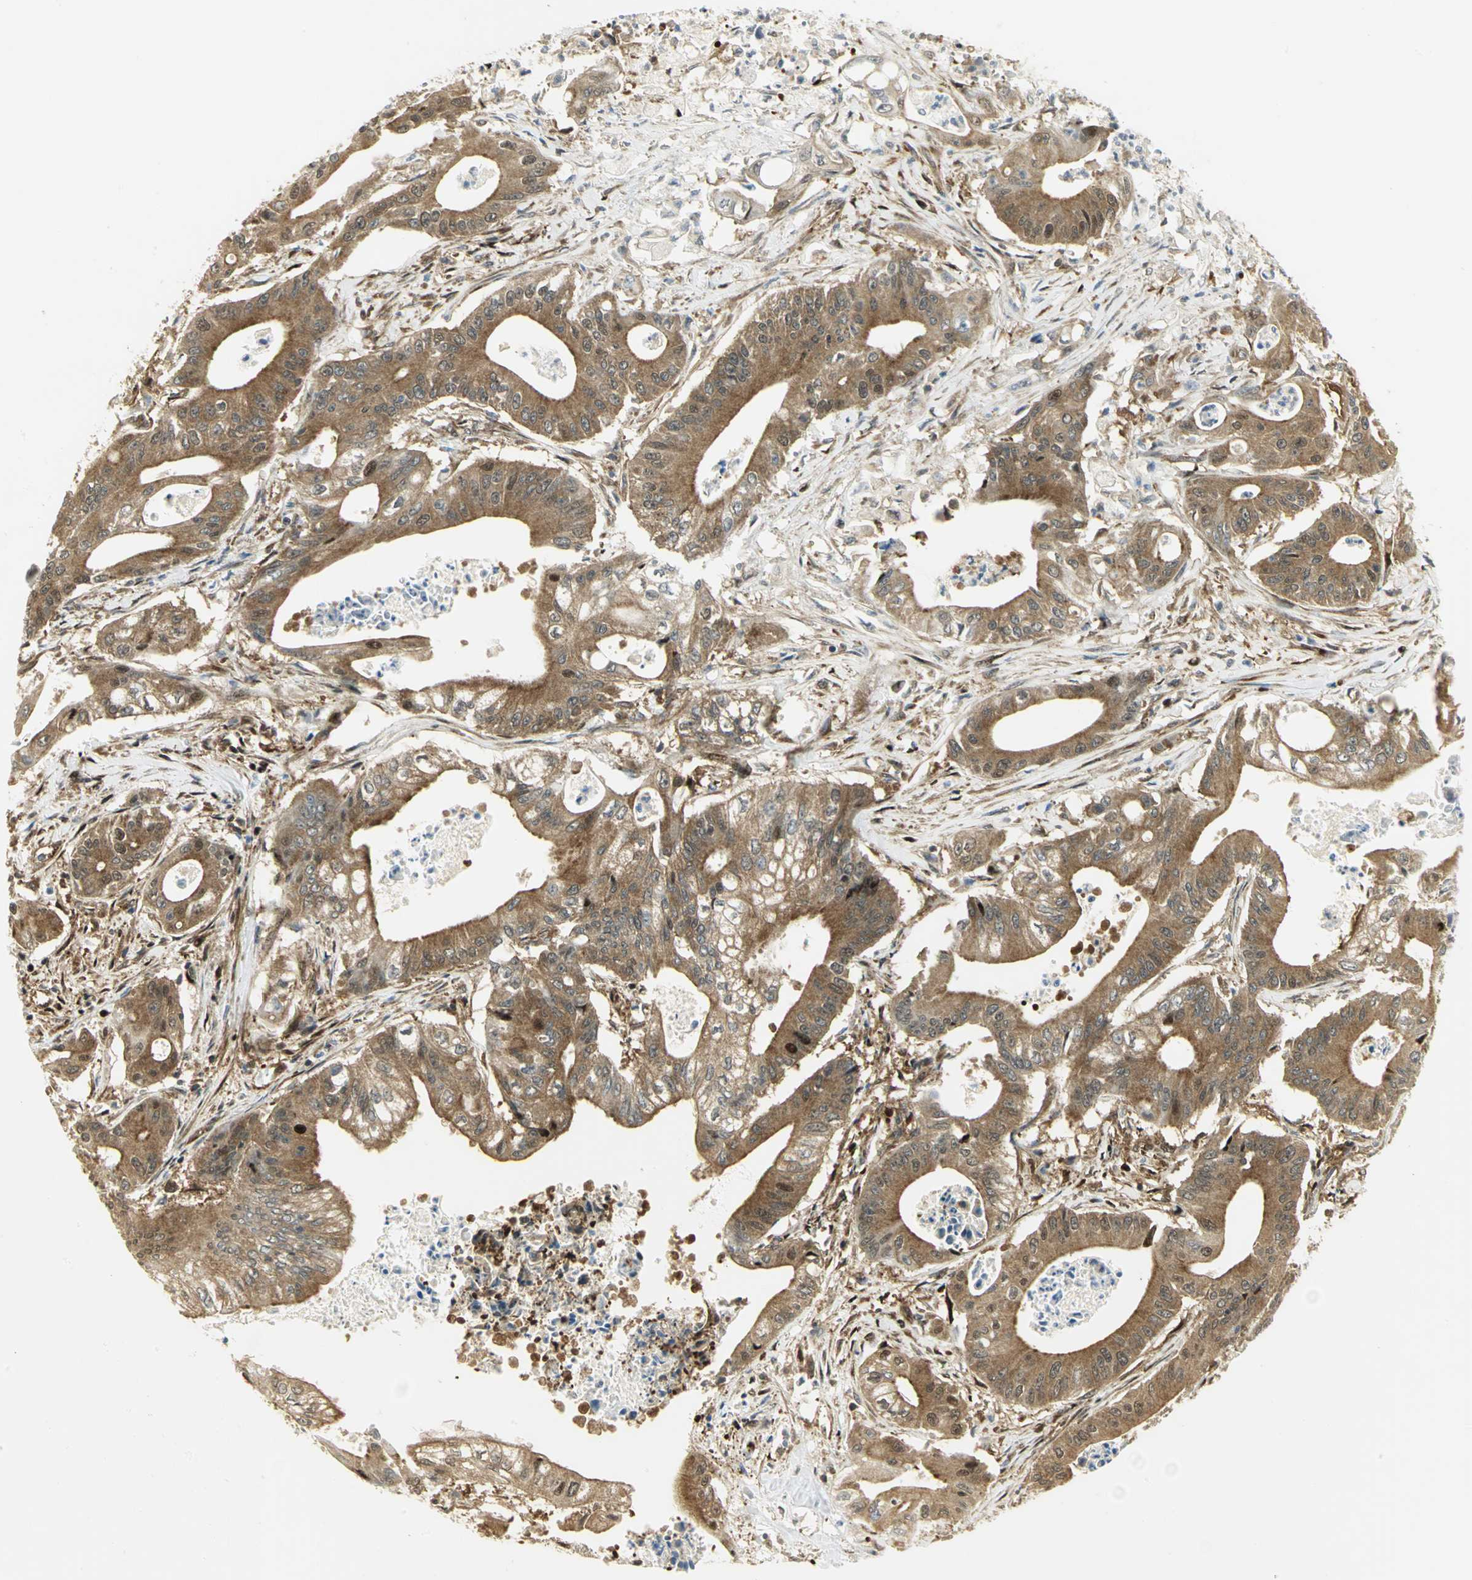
{"staining": {"intensity": "moderate", "quantity": ">75%", "location": "cytoplasmic/membranous,nuclear"}, "tissue": "pancreatic cancer", "cell_type": "Tumor cells", "image_type": "cancer", "snomed": [{"axis": "morphology", "description": "Normal tissue, NOS"}, {"axis": "topography", "description": "Lymph node"}], "caption": "The histopathology image reveals staining of pancreatic cancer, revealing moderate cytoplasmic/membranous and nuclear protein expression (brown color) within tumor cells.", "gene": "EEA1", "patient": {"sex": "male", "age": 62}}